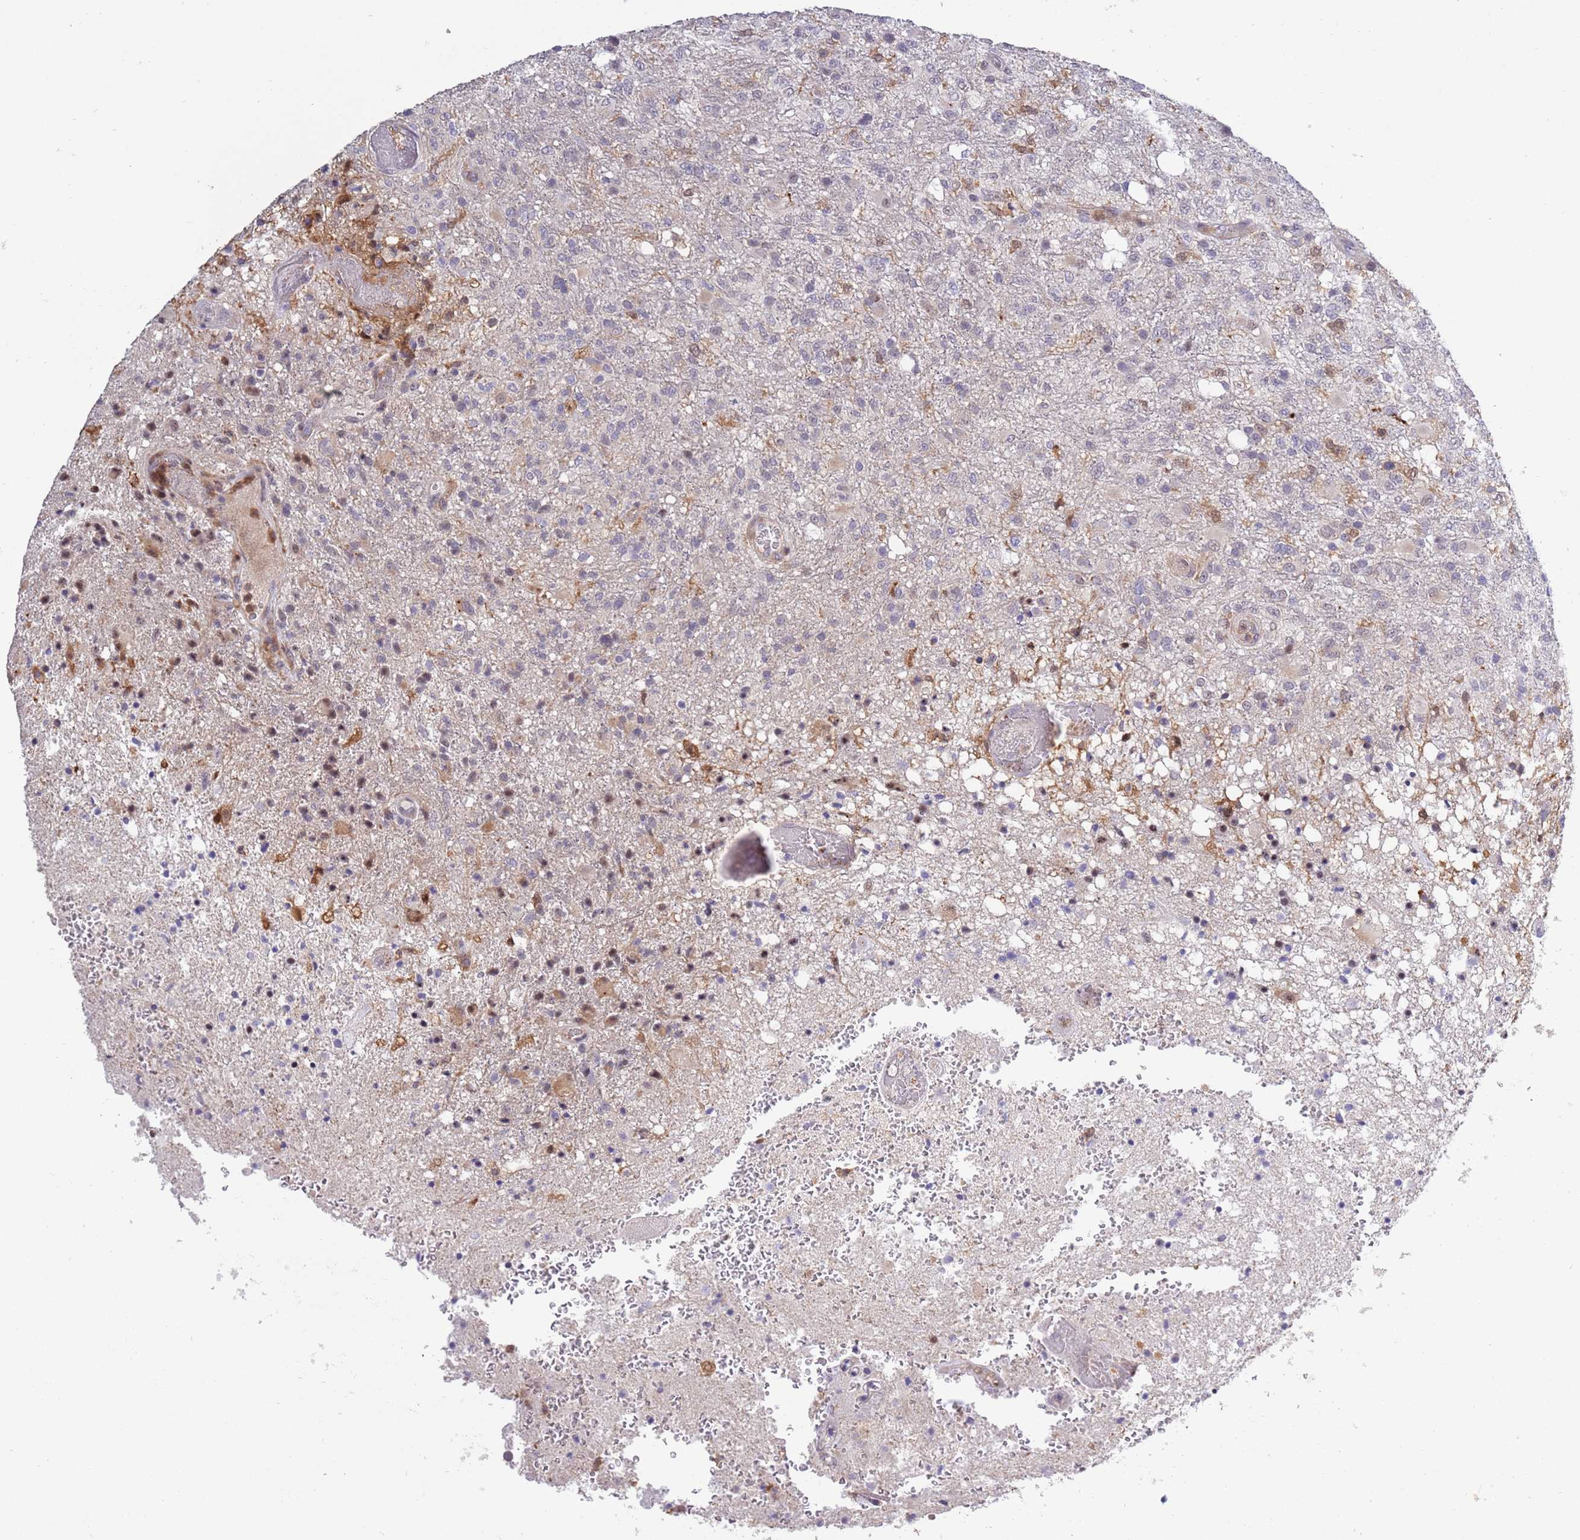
{"staining": {"intensity": "negative", "quantity": "none", "location": "none"}, "tissue": "glioma", "cell_type": "Tumor cells", "image_type": "cancer", "snomed": [{"axis": "morphology", "description": "Glioma, malignant, High grade"}, {"axis": "topography", "description": "Brain"}], "caption": "An immunohistochemistry photomicrograph of high-grade glioma (malignant) is shown. There is no staining in tumor cells of high-grade glioma (malignant). (DAB IHC with hematoxylin counter stain).", "gene": "CCNJL", "patient": {"sex": "female", "age": 74}}